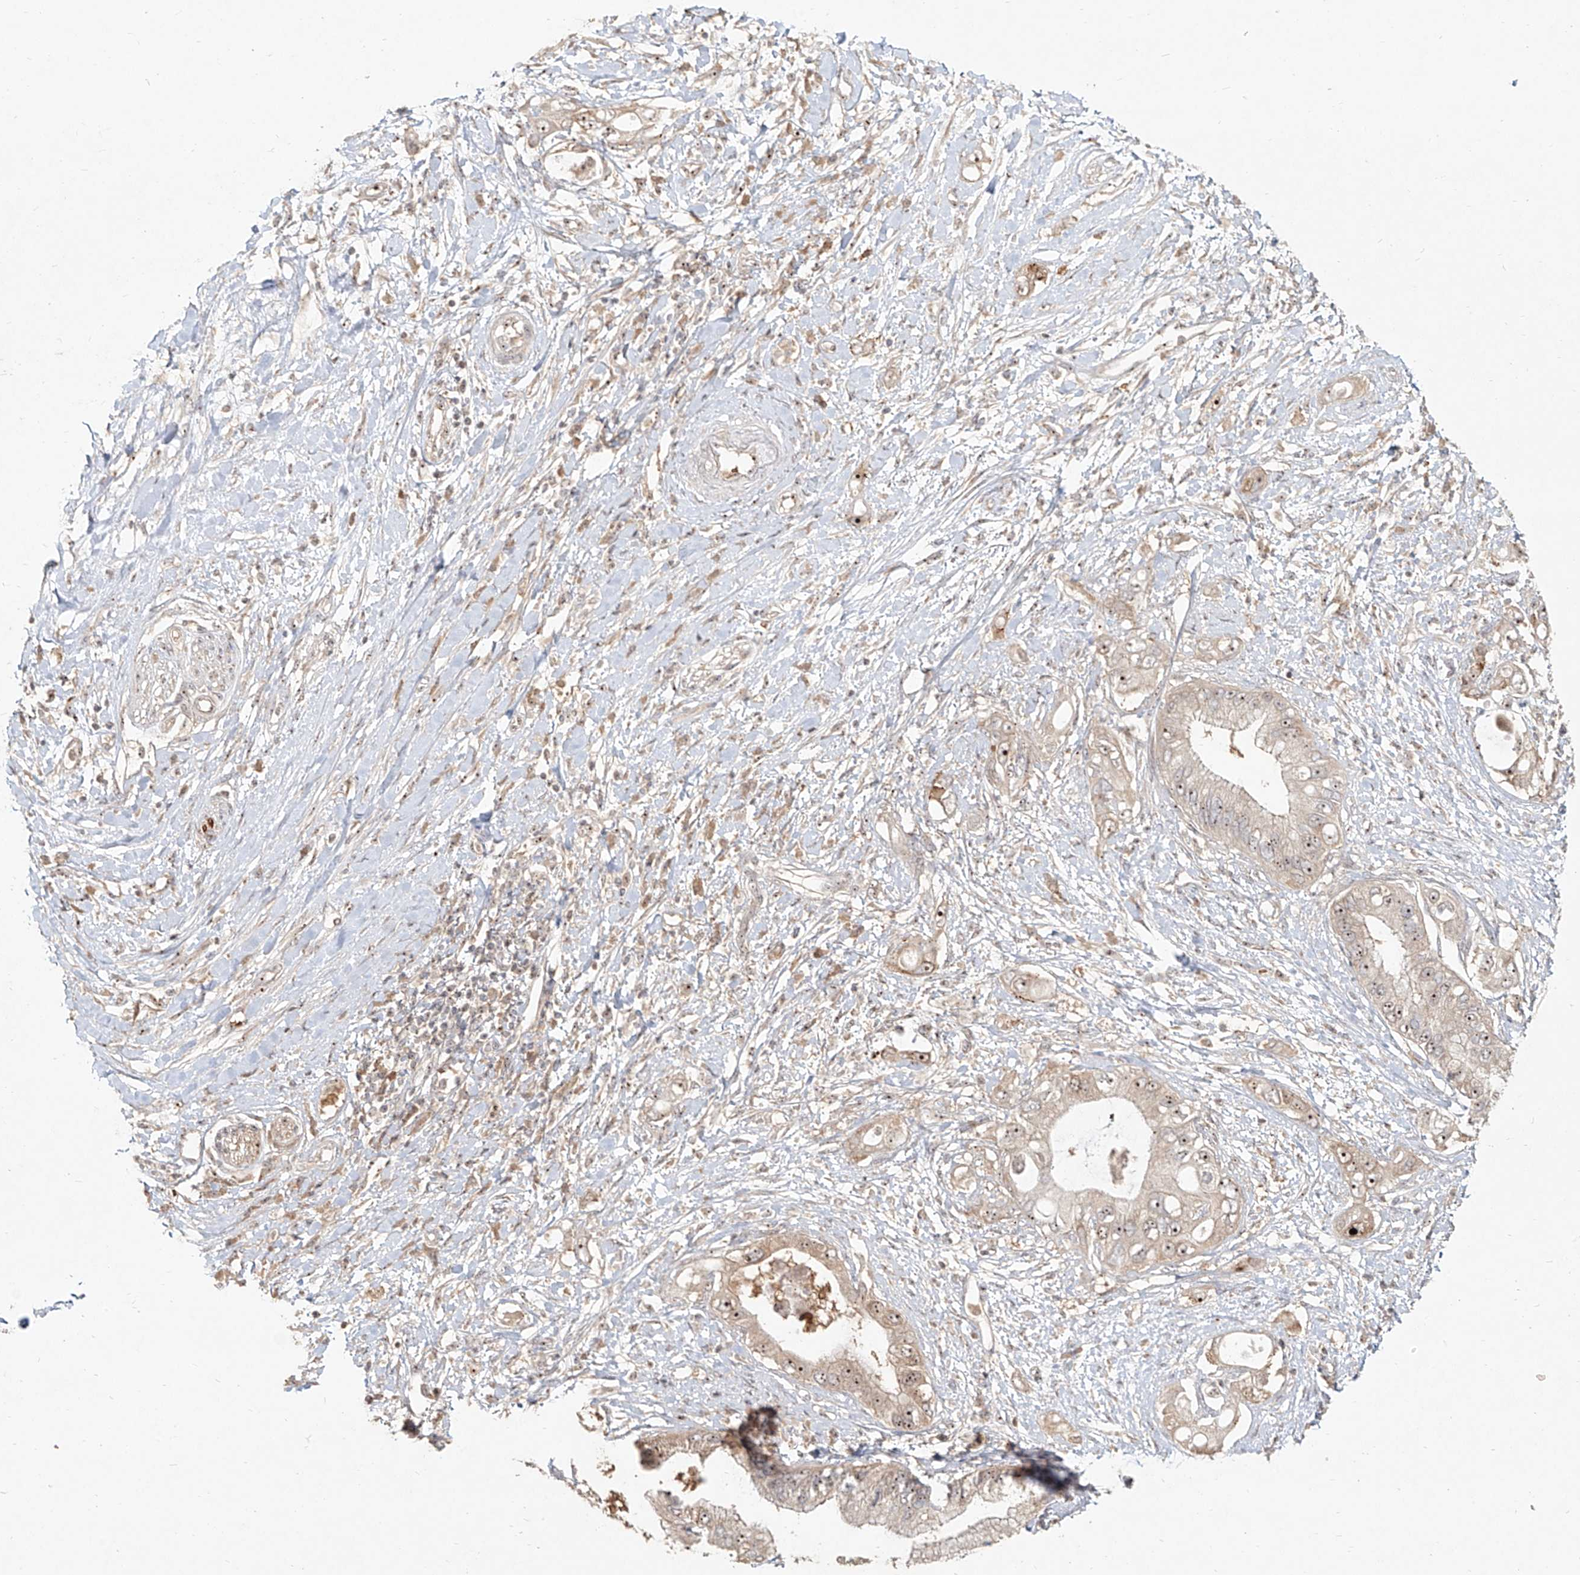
{"staining": {"intensity": "weak", "quantity": ">75%", "location": "cytoplasmic/membranous,nuclear"}, "tissue": "pancreatic cancer", "cell_type": "Tumor cells", "image_type": "cancer", "snomed": [{"axis": "morphology", "description": "Inflammation, NOS"}, {"axis": "morphology", "description": "Adenocarcinoma, NOS"}, {"axis": "topography", "description": "Pancreas"}], "caption": "Immunohistochemical staining of pancreatic adenocarcinoma demonstrates low levels of weak cytoplasmic/membranous and nuclear protein positivity in about >75% of tumor cells. (DAB (3,3'-diaminobenzidine) IHC, brown staining for protein, blue staining for nuclei).", "gene": "BYSL", "patient": {"sex": "female", "age": 56}}